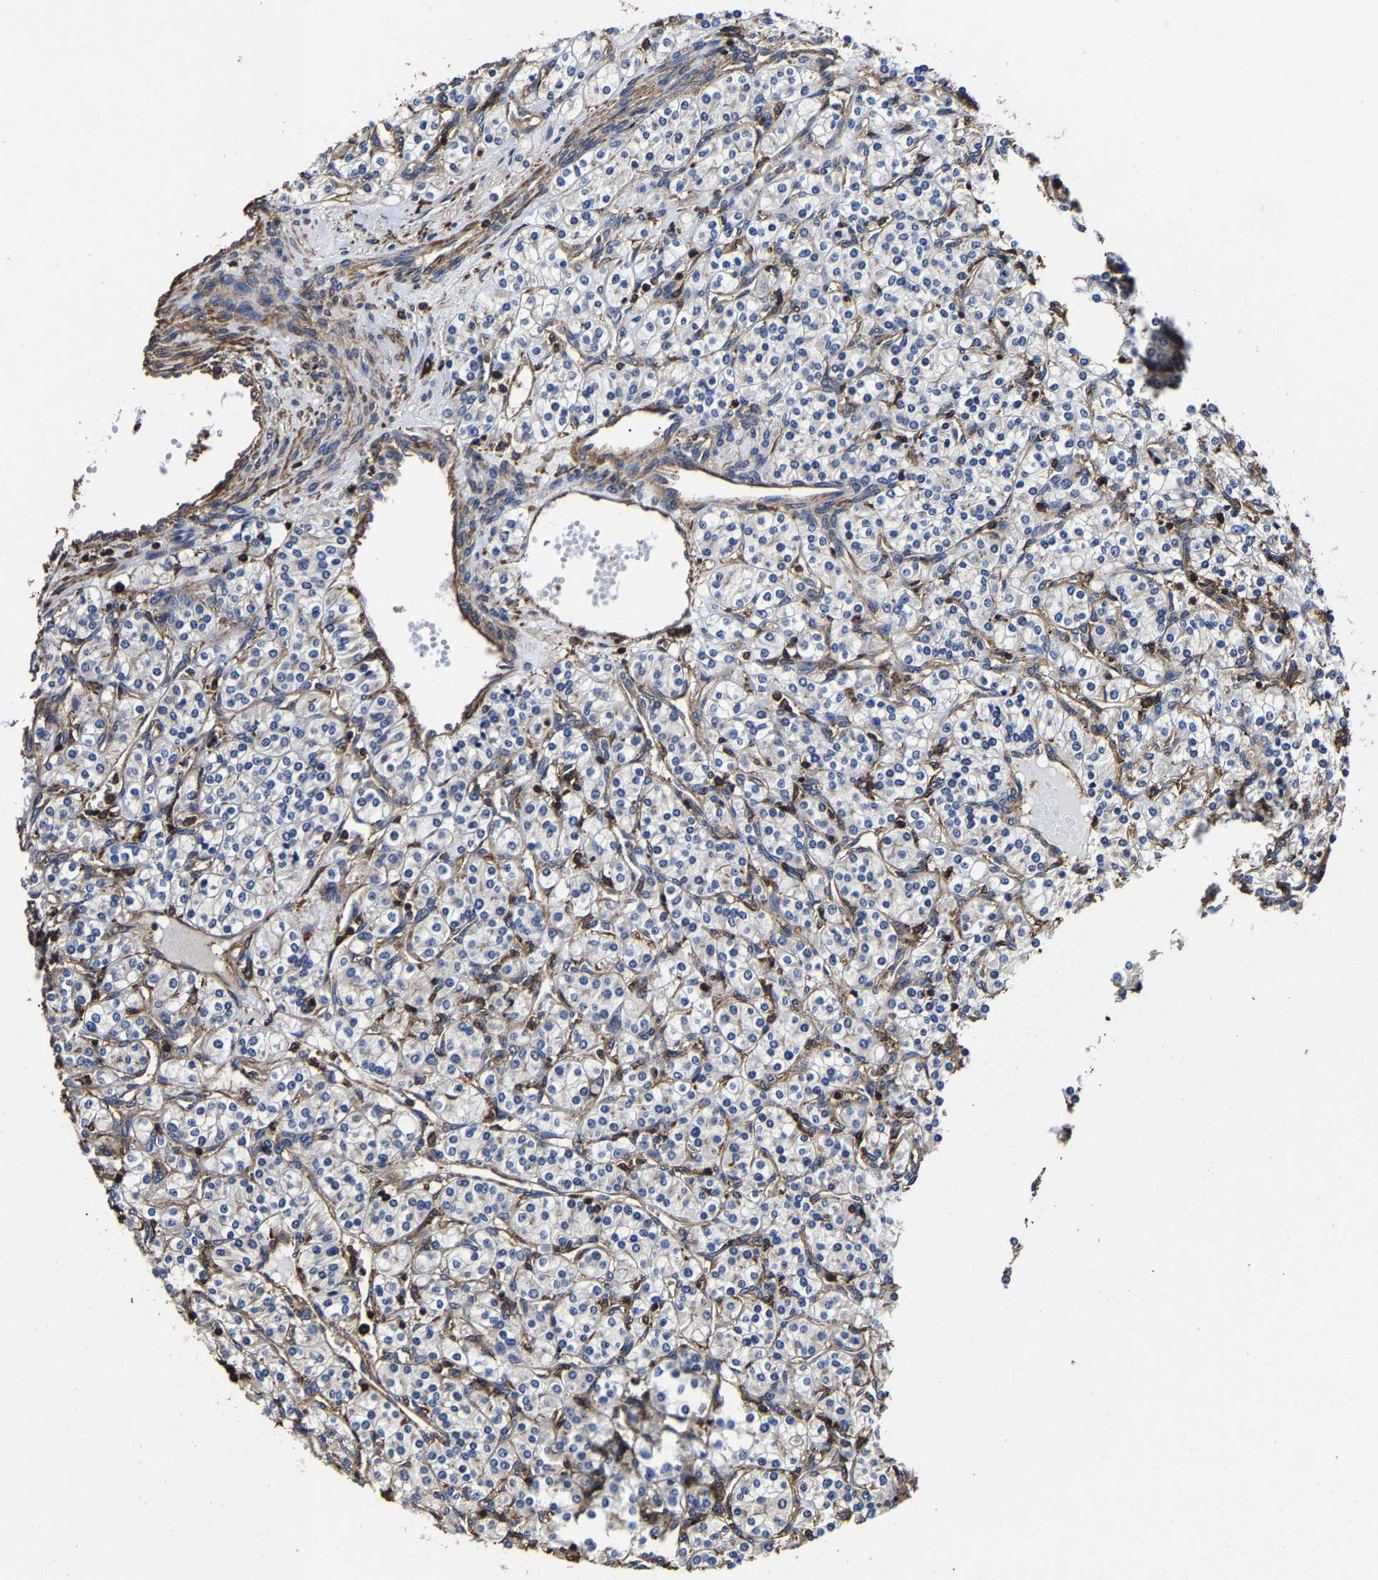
{"staining": {"intensity": "negative", "quantity": "none", "location": "none"}, "tissue": "renal cancer", "cell_type": "Tumor cells", "image_type": "cancer", "snomed": [{"axis": "morphology", "description": "Adenocarcinoma, NOS"}, {"axis": "topography", "description": "Kidney"}], "caption": "This is an IHC image of adenocarcinoma (renal). There is no expression in tumor cells.", "gene": "SSH3", "patient": {"sex": "male", "age": 77}}